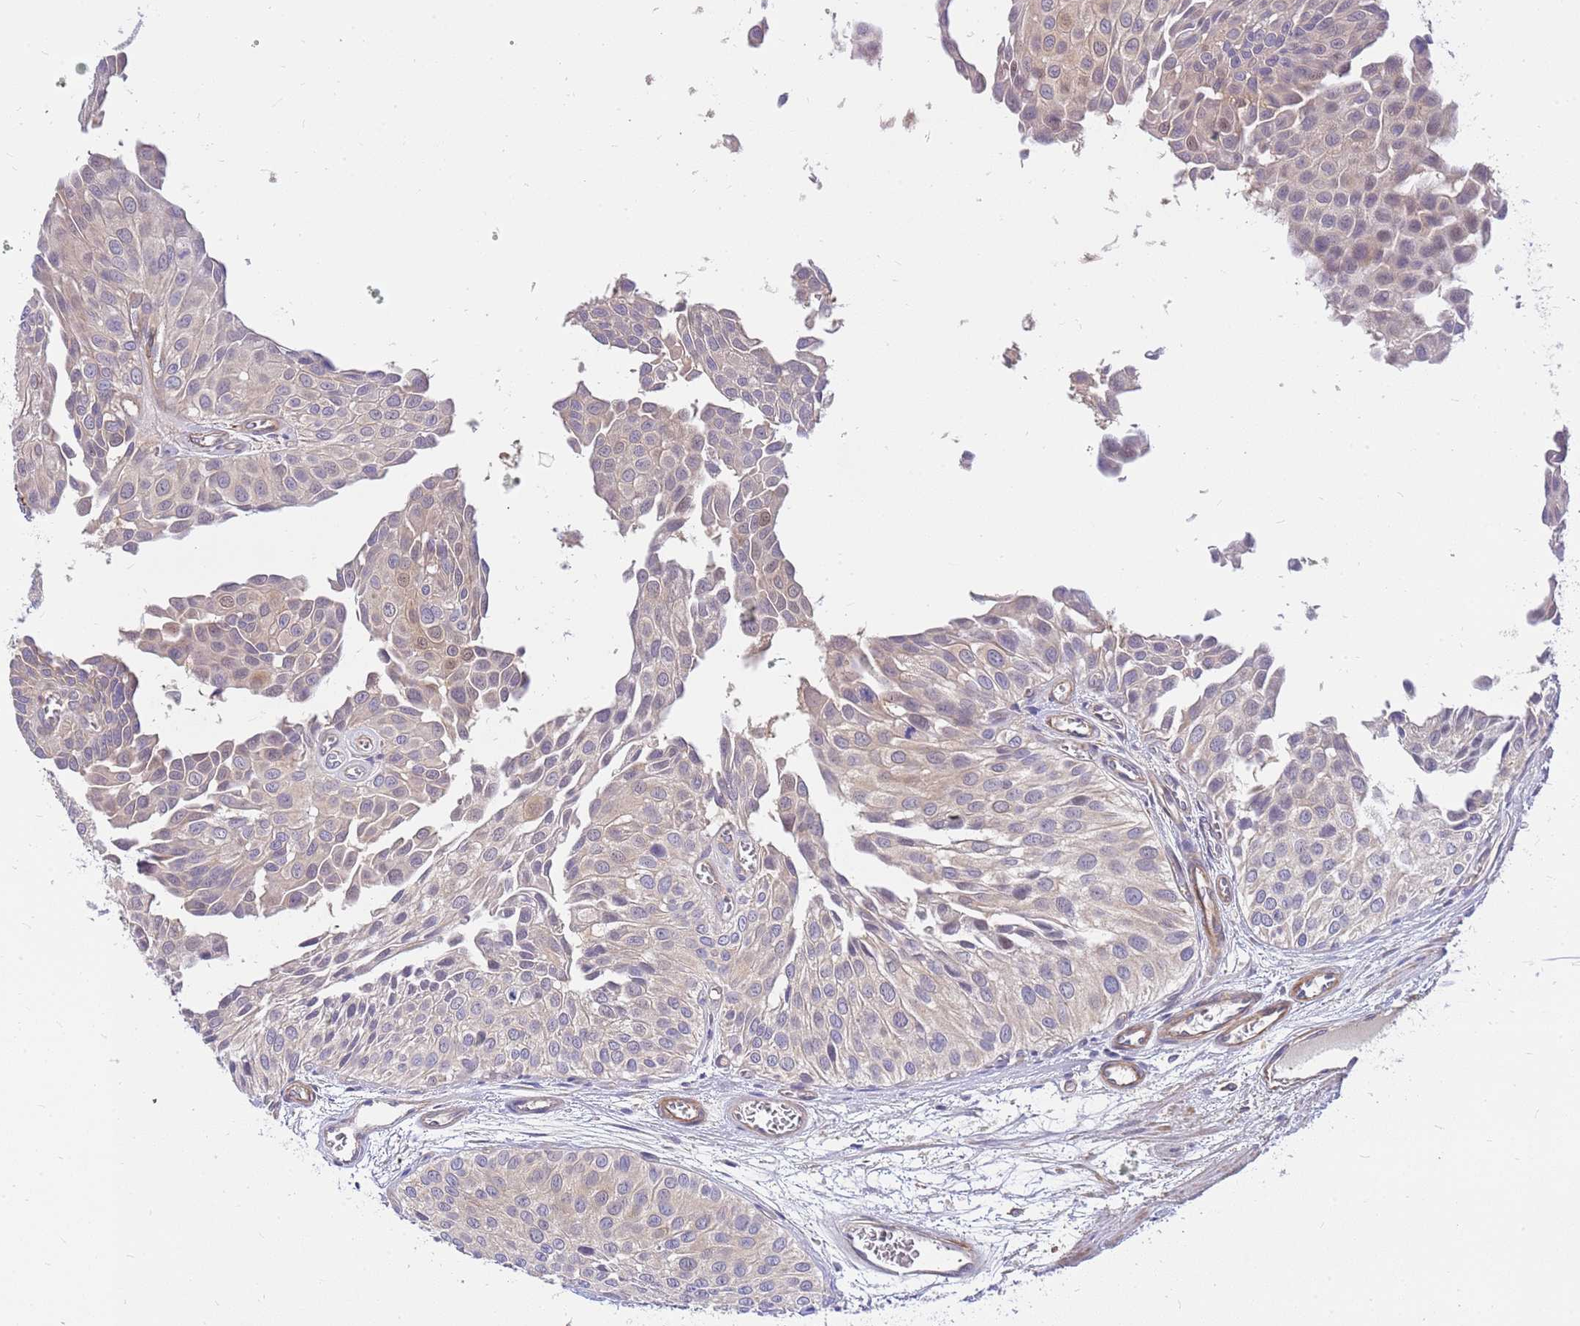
{"staining": {"intensity": "weak", "quantity": "<25%", "location": "cytoplasmic/membranous"}, "tissue": "urothelial cancer", "cell_type": "Tumor cells", "image_type": "cancer", "snomed": [{"axis": "morphology", "description": "Urothelial carcinoma, Low grade"}, {"axis": "topography", "description": "Urinary bladder"}], "caption": "The histopathology image reveals no significant expression in tumor cells of low-grade urothelial carcinoma. (Brightfield microscopy of DAB (3,3'-diaminobenzidine) IHC at high magnification).", "gene": "MVD", "patient": {"sex": "male", "age": 88}}